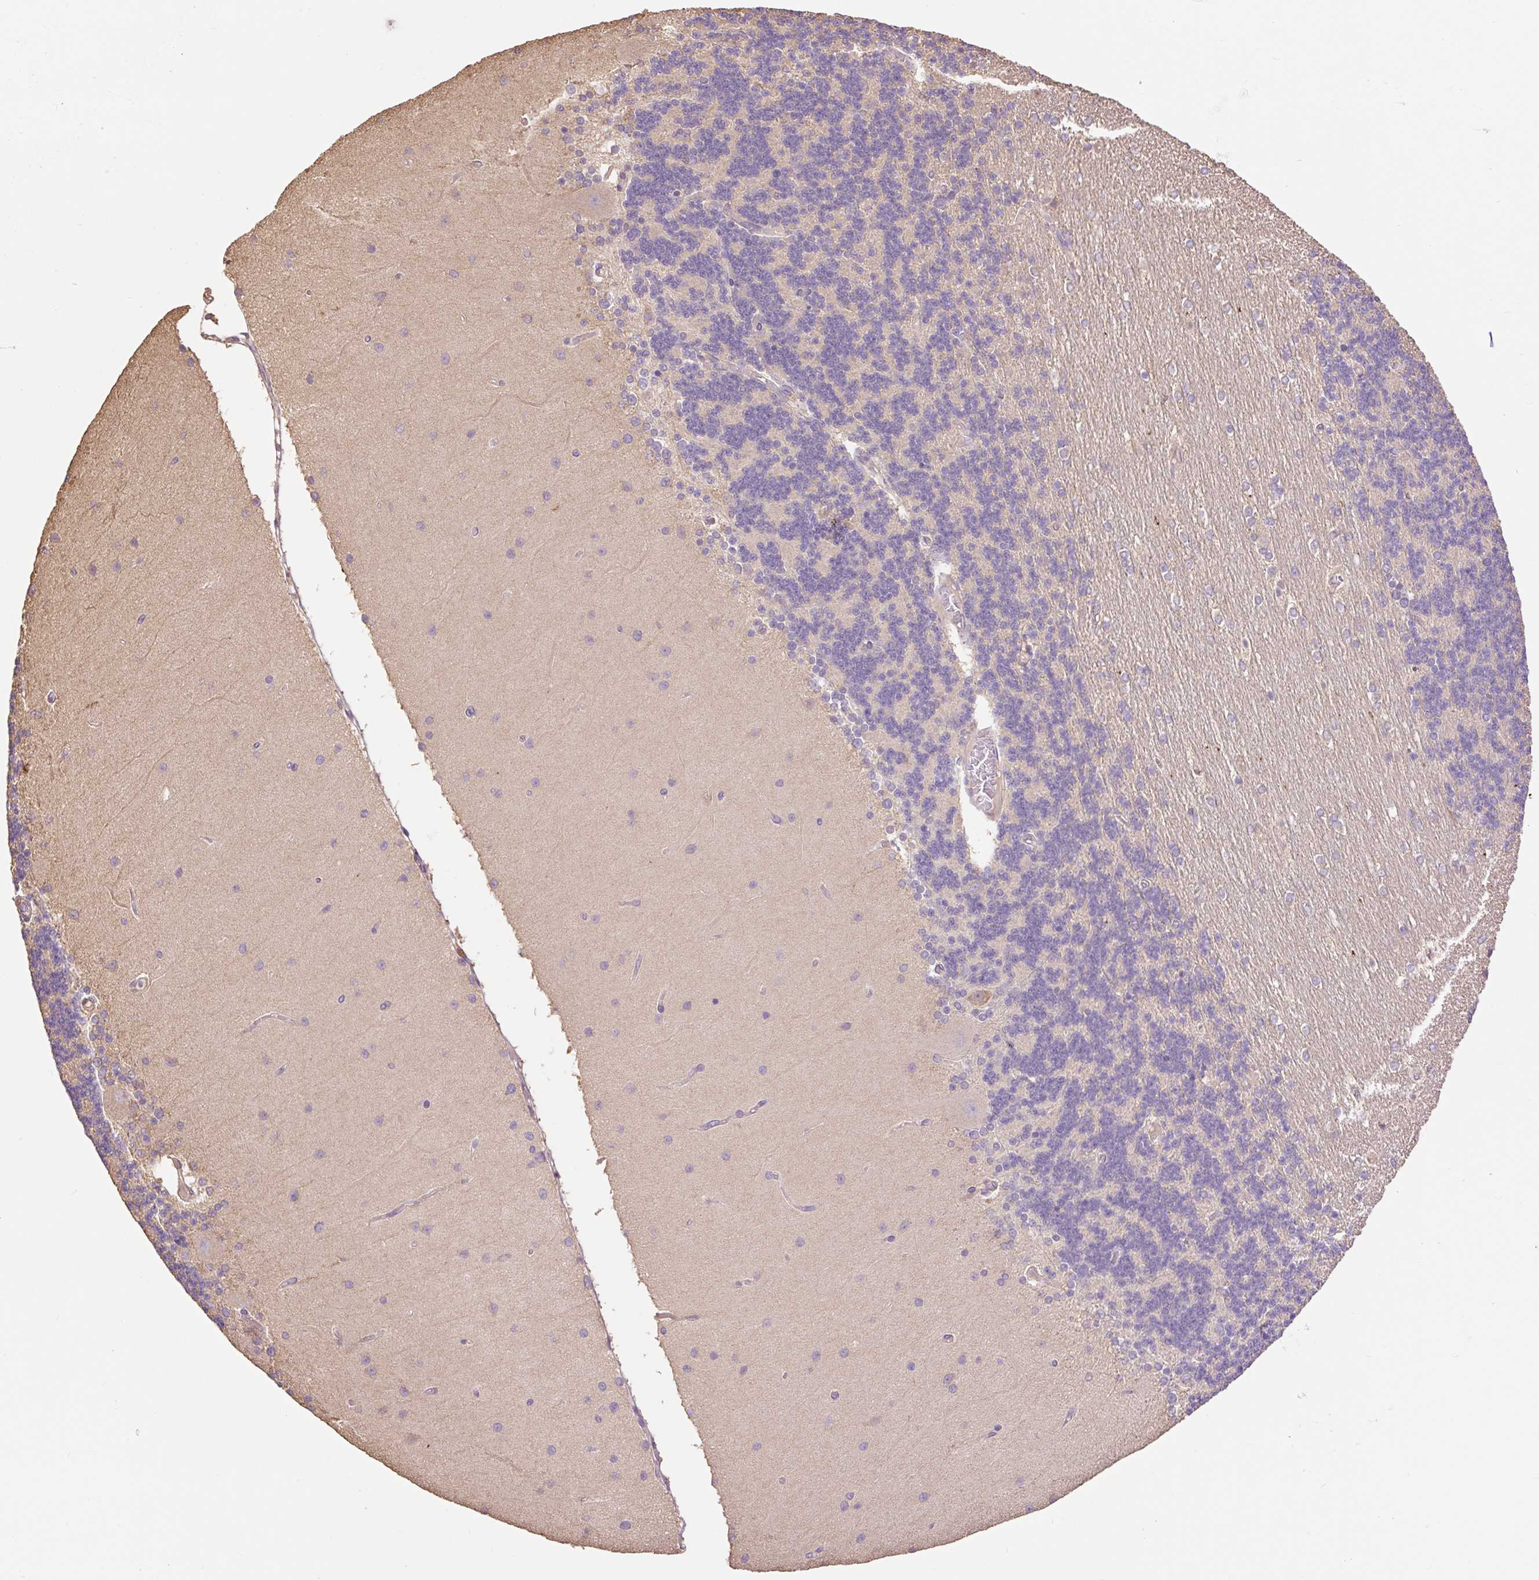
{"staining": {"intensity": "negative", "quantity": "none", "location": "none"}, "tissue": "cerebellum", "cell_type": "Cells in granular layer", "image_type": "normal", "snomed": [{"axis": "morphology", "description": "Normal tissue, NOS"}, {"axis": "topography", "description": "Cerebellum"}], "caption": "Cells in granular layer are negative for protein expression in normal human cerebellum. (DAB (3,3'-diaminobenzidine) immunohistochemistry with hematoxylin counter stain).", "gene": "DESI1", "patient": {"sex": "female", "age": 54}}